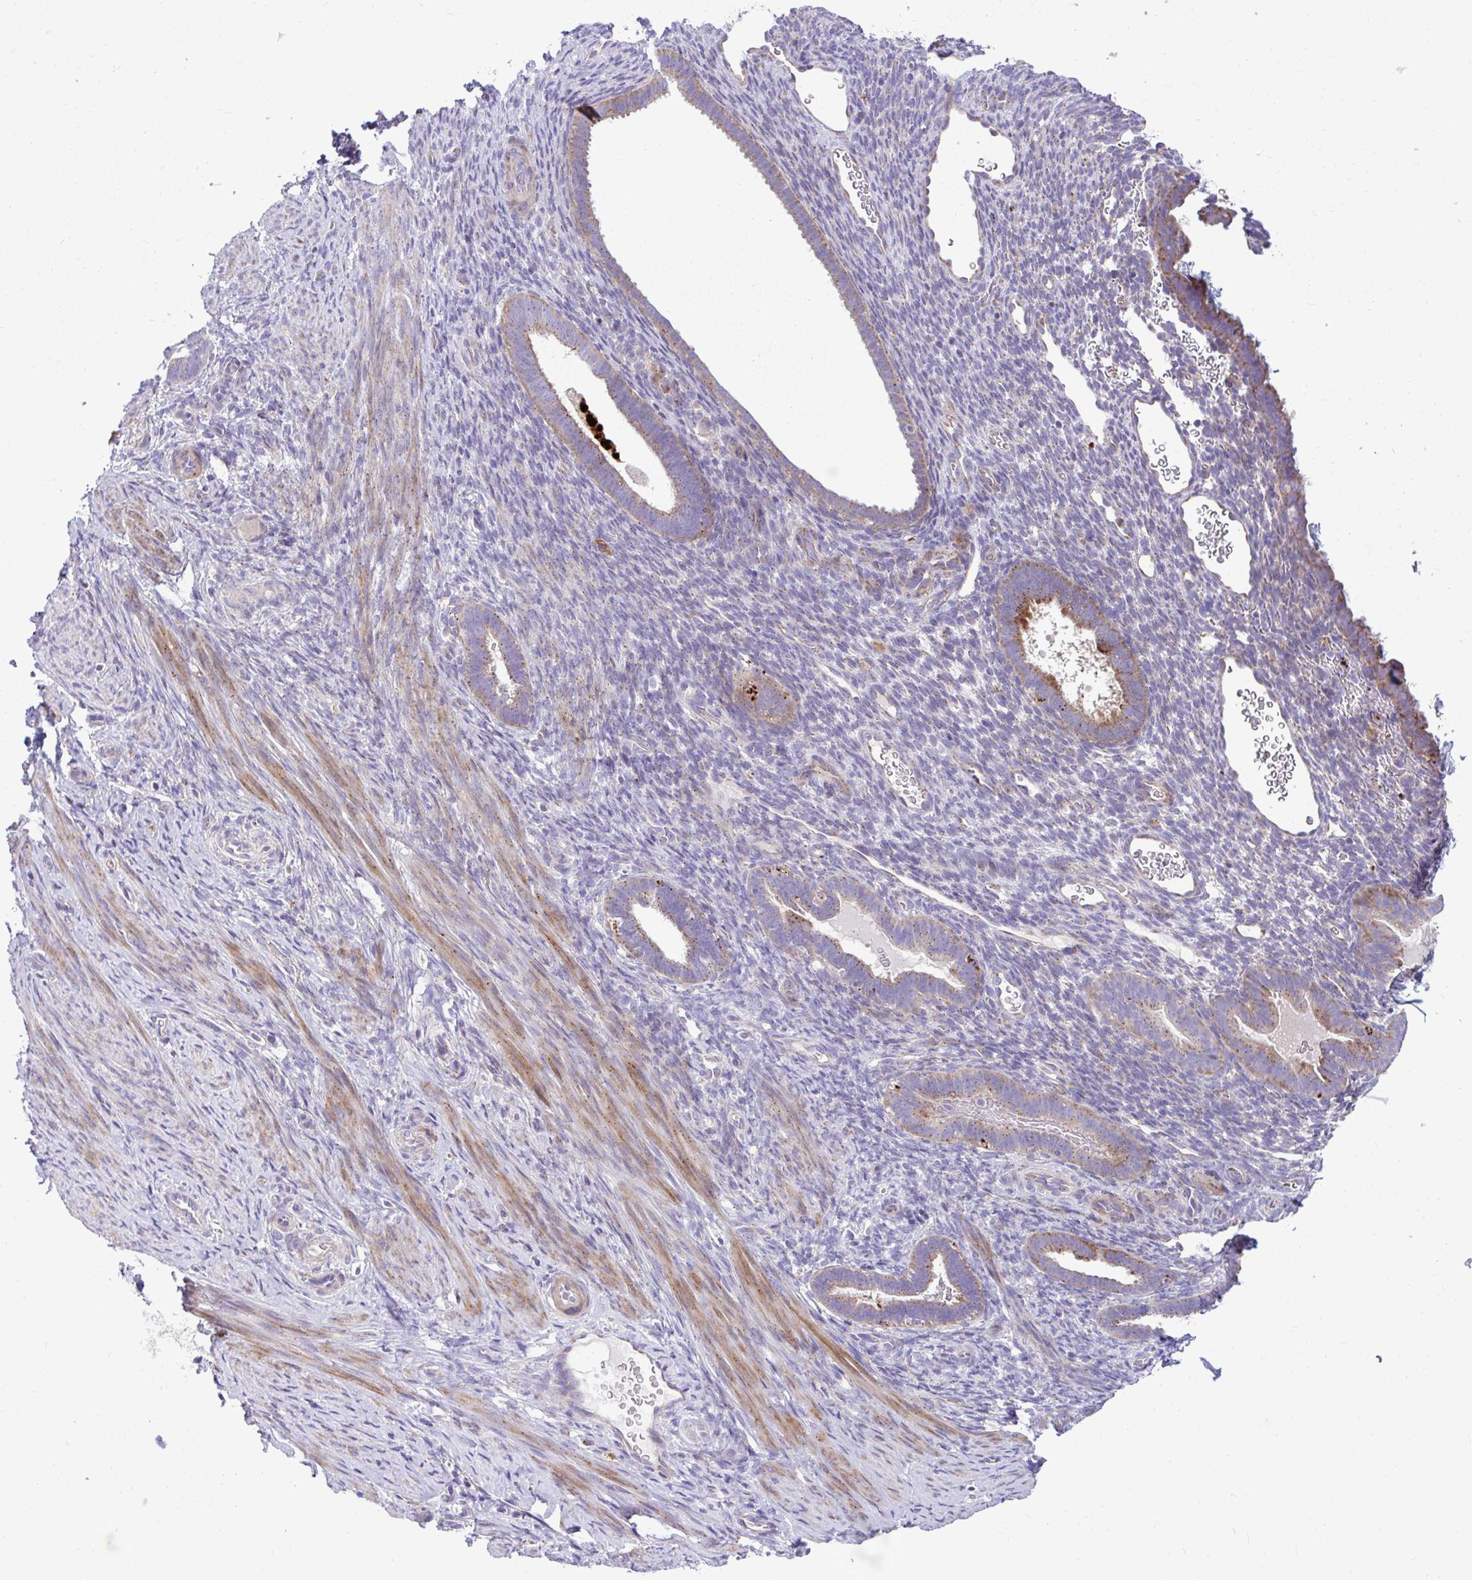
{"staining": {"intensity": "negative", "quantity": "none", "location": "none"}, "tissue": "endometrium", "cell_type": "Cells in endometrial stroma", "image_type": "normal", "snomed": [{"axis": "morphology", "description": "Normal tissue, NOS"}, {"axis": "topography", "description": "Endometrium"}], "caption": "An IHC image of normal endometrium is shown. There is no staining in cells in endometrial stroma of endometrium.", "gene": "MRPS16", "patient": {"sex": "female", "age": 34}}